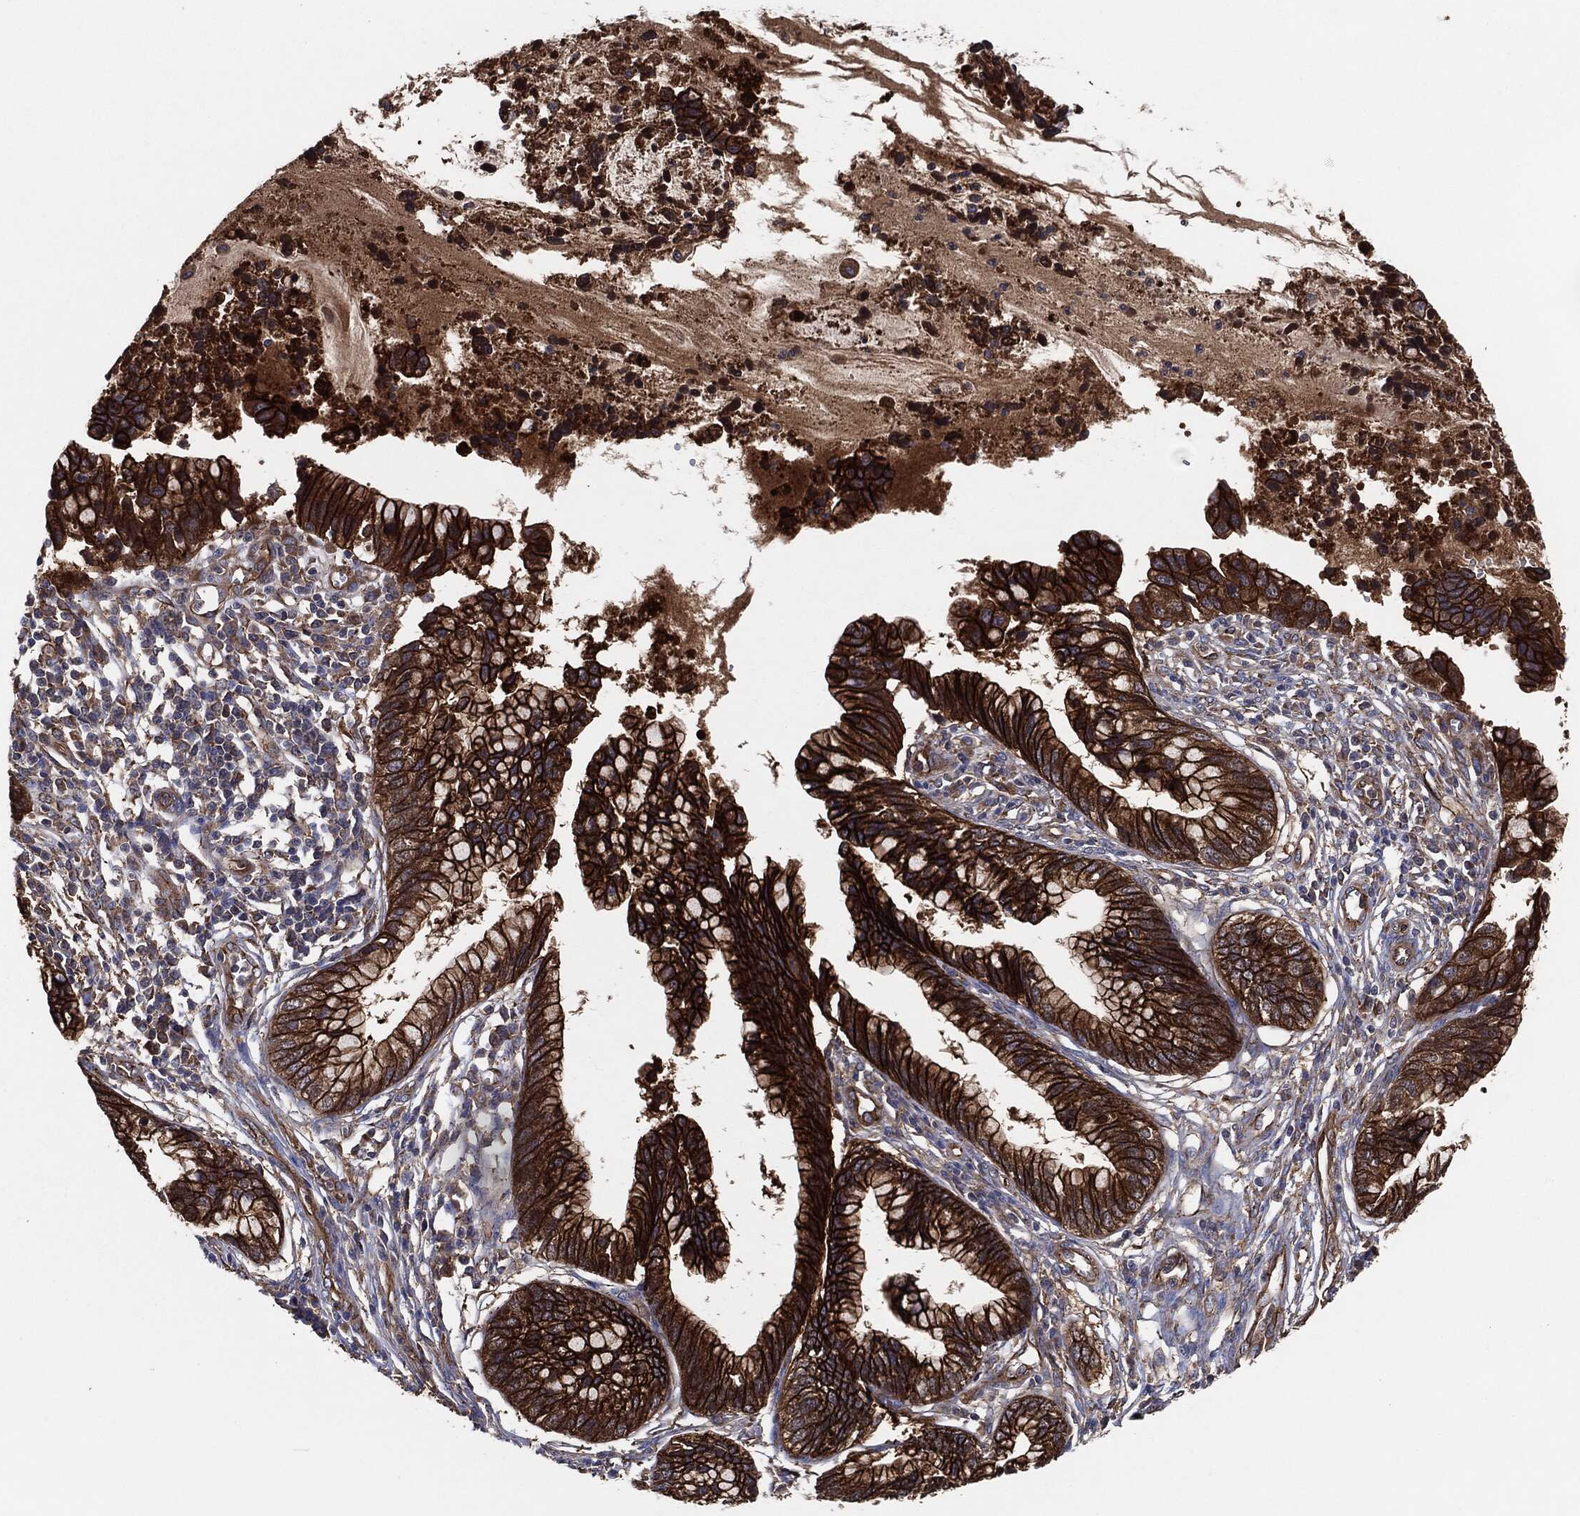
{"staining": {"intensity": "strong", "quantity": ">75%", "location": "cytoplasmic/membranous"}, "tissue": "cervical cancer", "cell_type": "Tumor cells", "image_type": "cancer", "snomed": [{"axis": "morphology", "description": "Adenocarcinoma, NOS"}, {"axis": "topography", "description": "Cervix"}], "caption": "A histopathology image of adenocarcinoma (cervical) stained for a protein exhibits strong cytoplasmic/membranous brown staining in tumor cells.", "gene": "CTNNA1", "patient": {"sex": "female", "age": 44}}